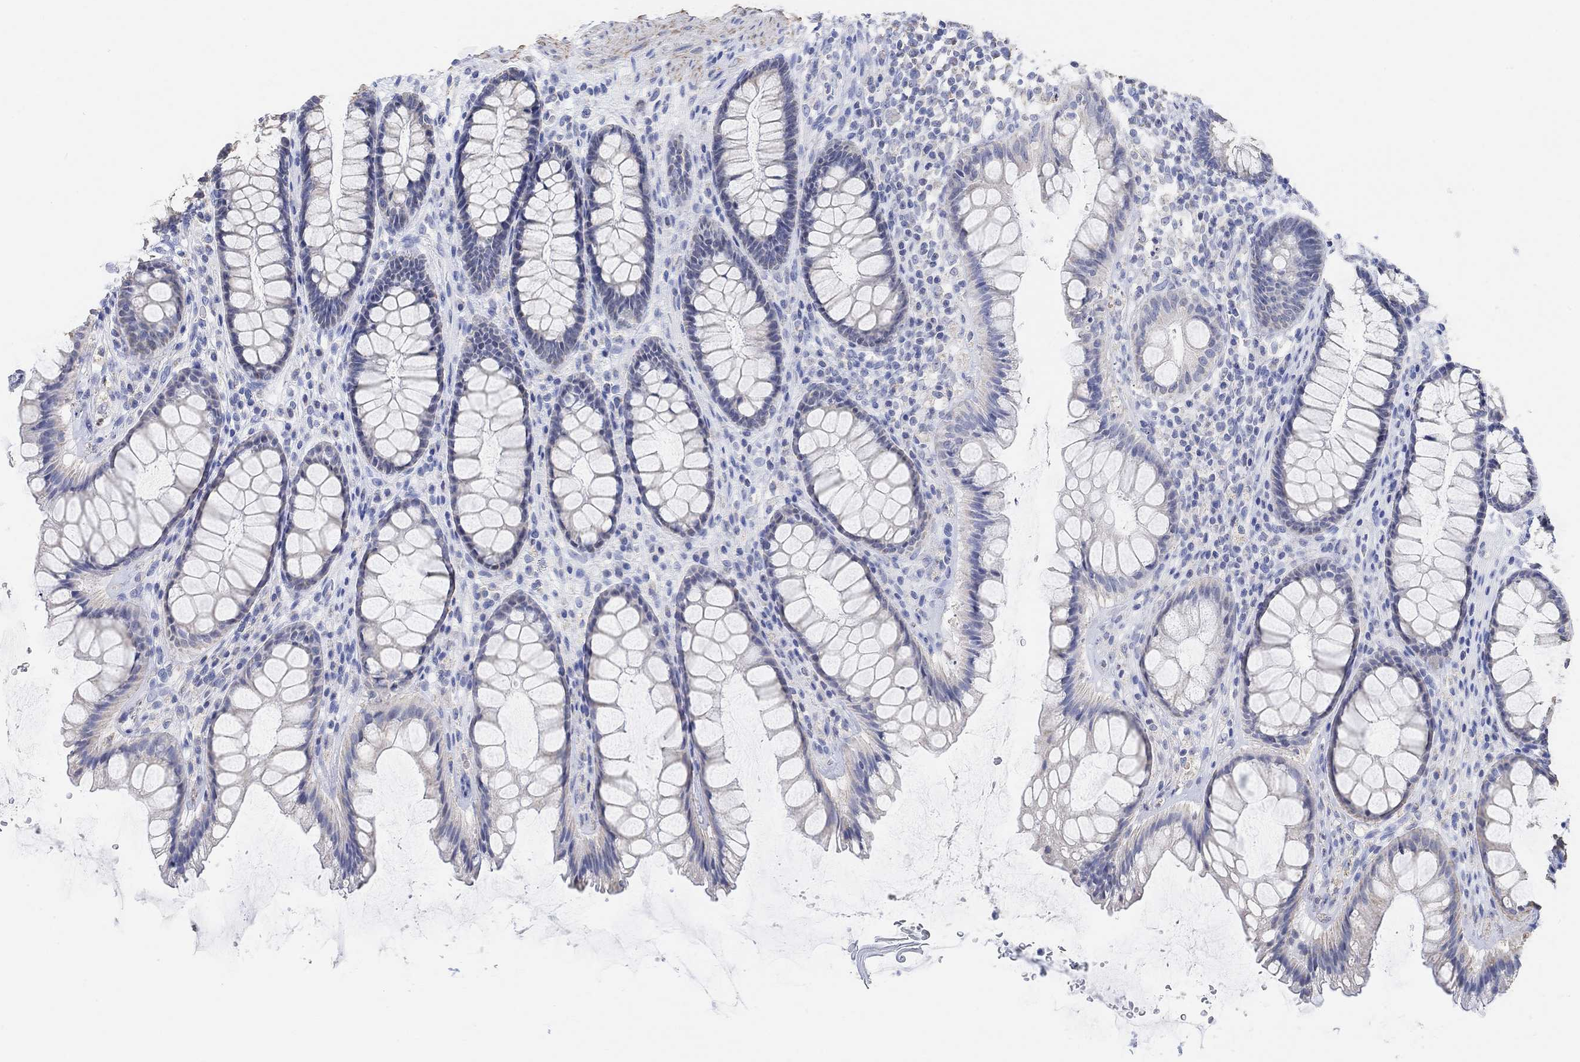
{"staining": {"intensity": "negative", "quantity": "none", "location": "none"}, "tissue": "rectum", "cell_type": "Glandular cells", "image_type": "normal", "snomed": [{"axis": "morphology", "description": "Normal tissue, NOS"}, {"axis": "topography", "description": "Rectum"}], "caption": "DAB immunohistochemical staining of unremarkable human rectum shows no significant positivity in glandular cells.", "gene": "SYT12", "patient": {"sex": "male", "age": 72}}